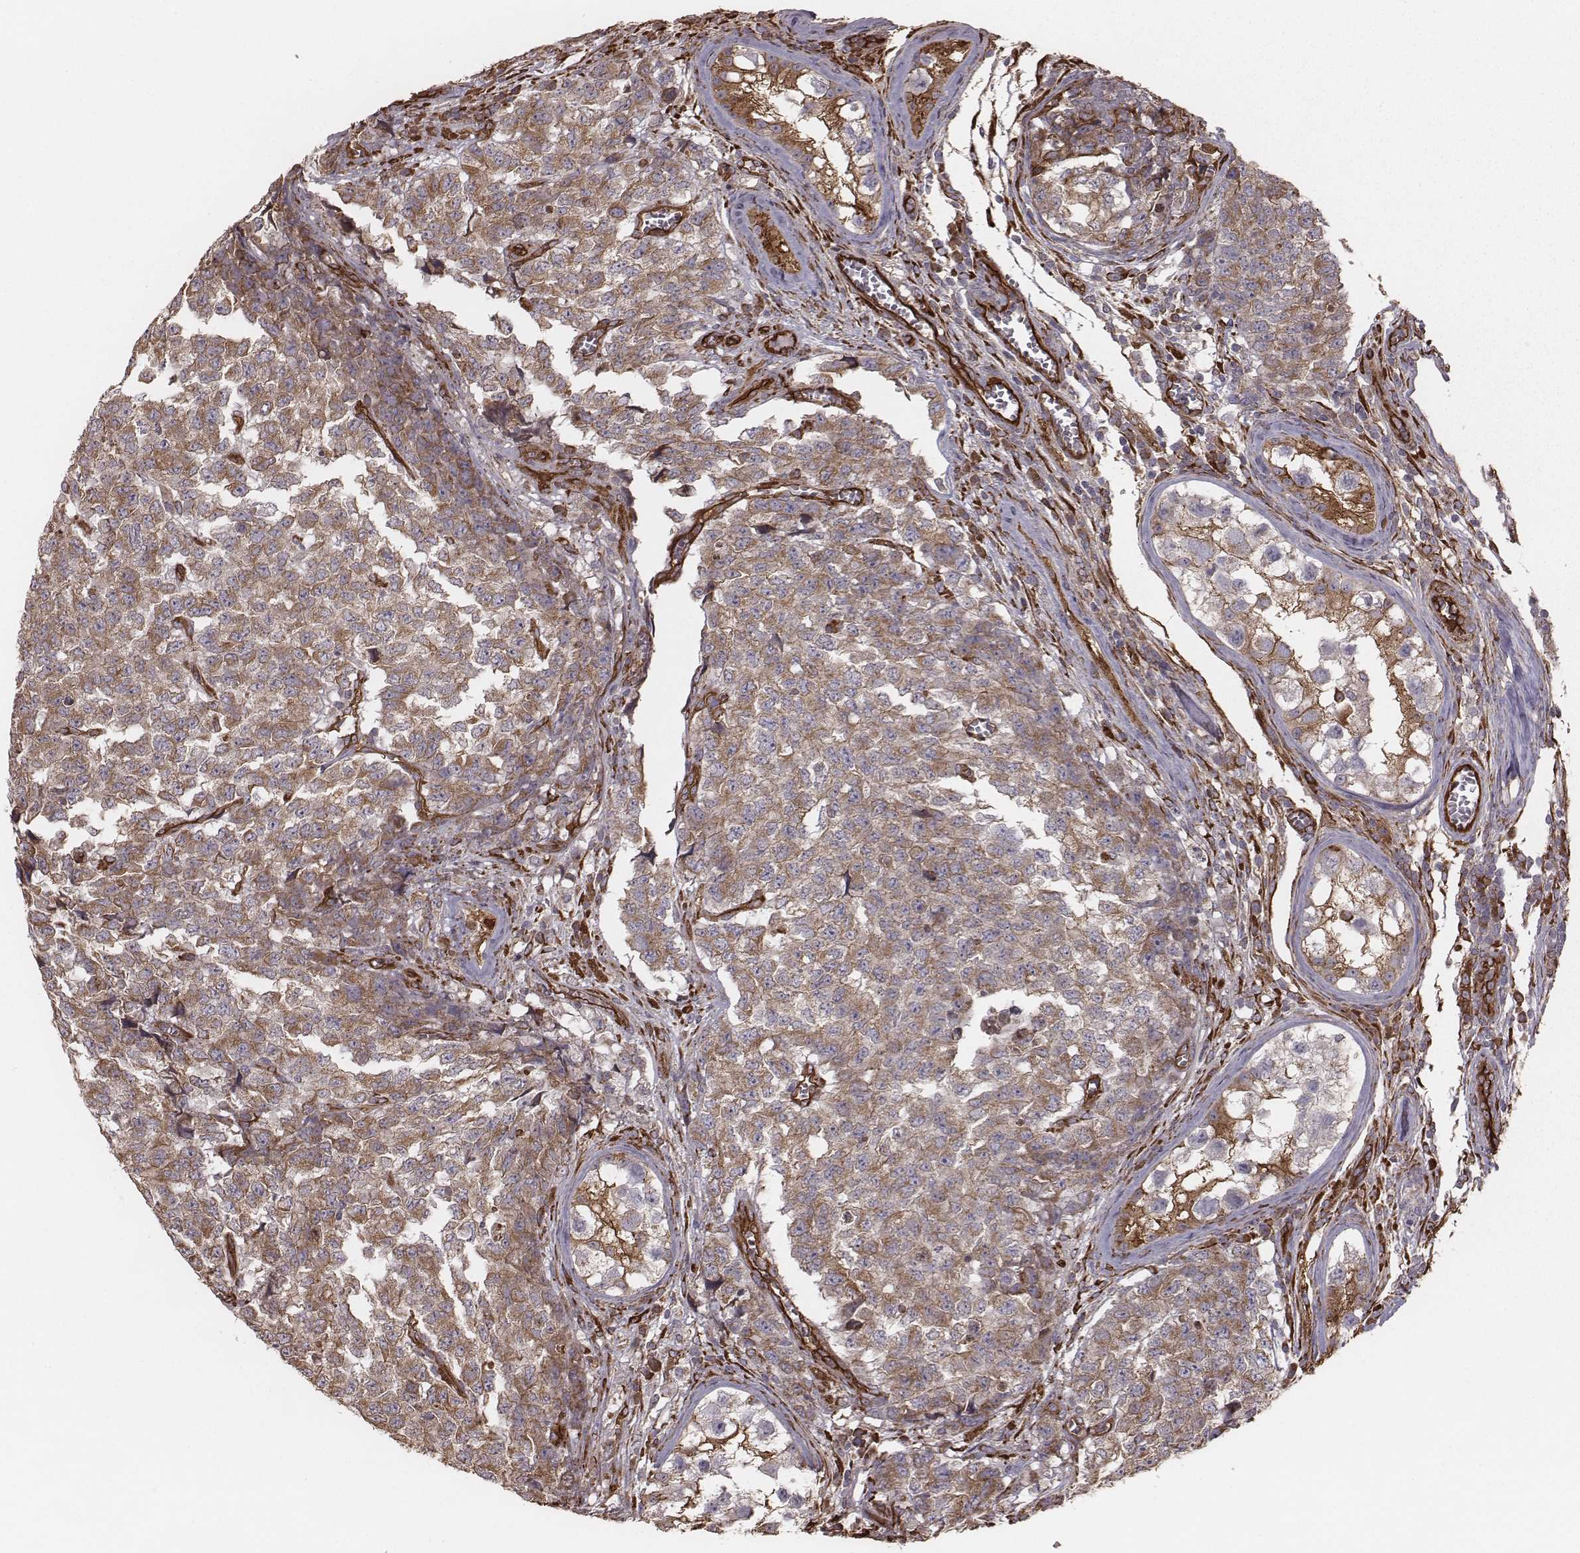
{"staining": {"intensity": "moderate", "quantity": ">75%", "location": "cytoplasmic/membranous"}, "tissue": "testis cancer", "cell_type": "Tumor cells", "image_type": "cancer", "snomed": [{"axis": "morphology", "description": "Carcinoma, Embryonal, NOS"}, {"axis": "topography", "description": "Testis"}], "caption": "Immunohistochemical staining of embryonal carcinoma (testis) reveals moderate cytoplasmic/membranous protein expression in about >75% of tumor cells.", "gene": "PALMD", "patient": {"sex": "male", "age": 23}}